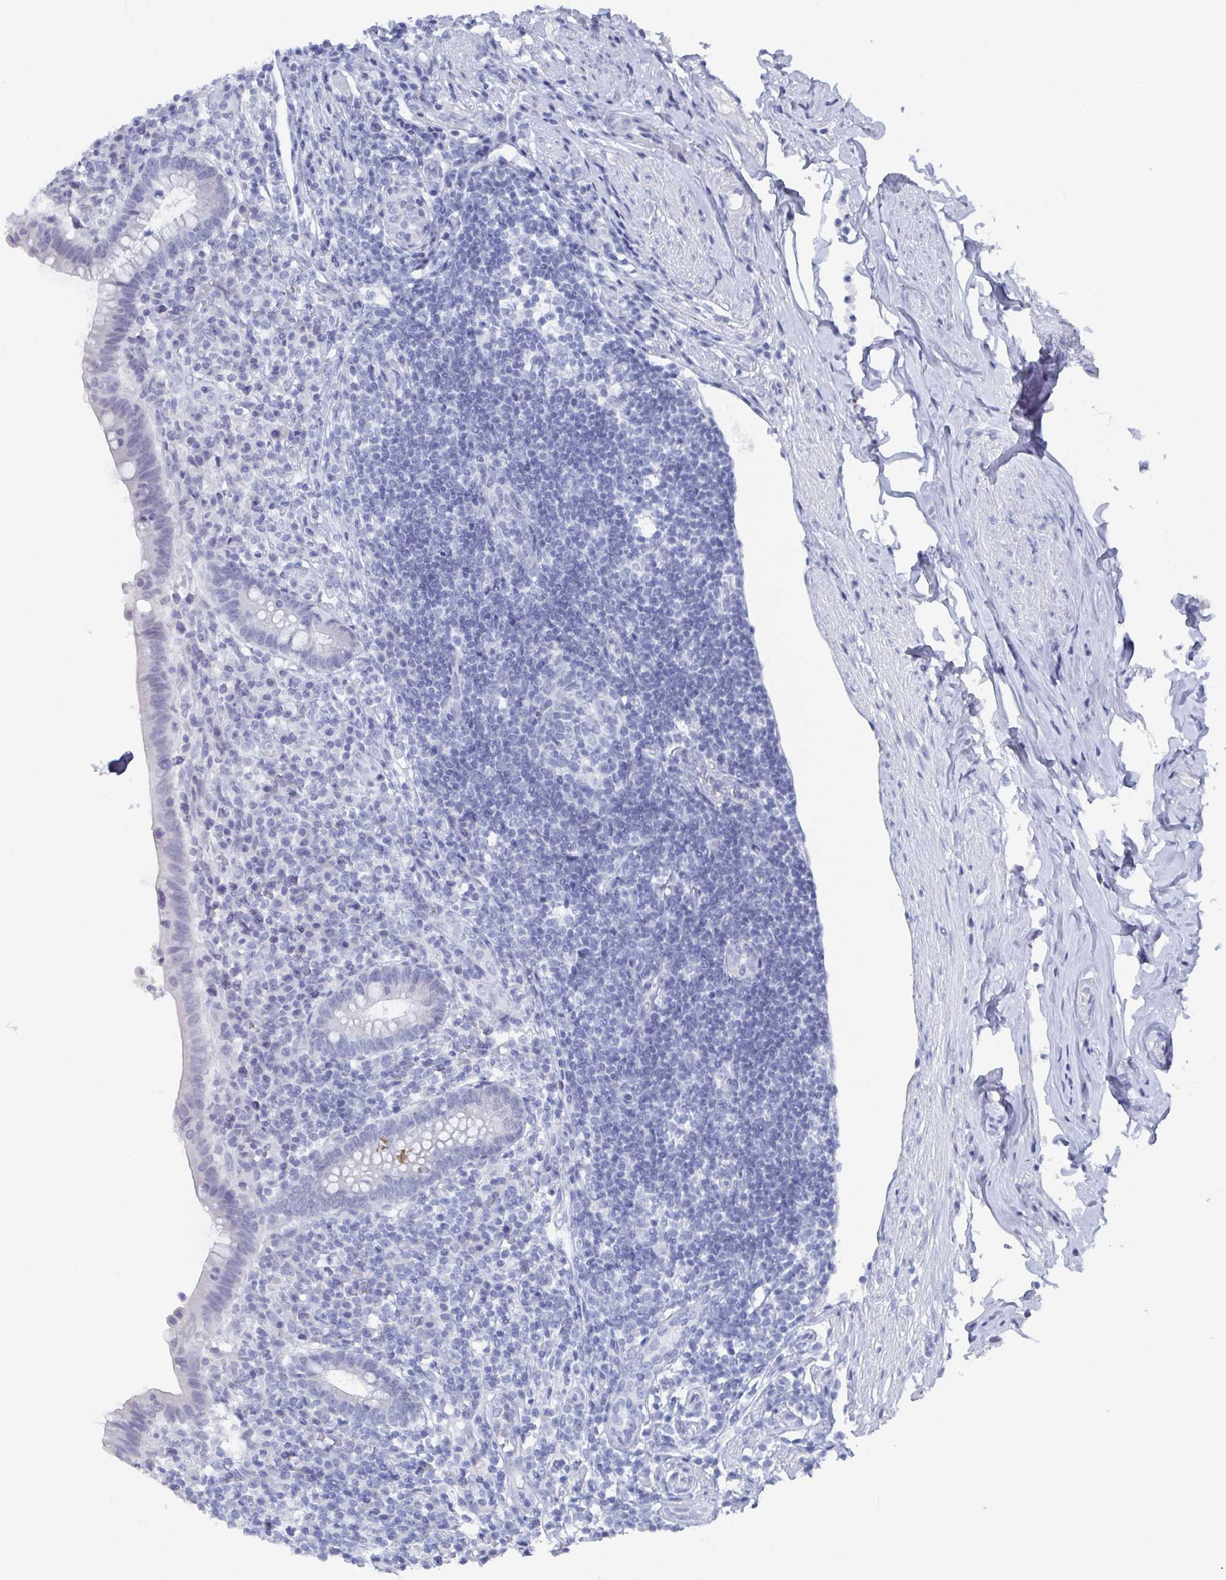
{"staining": {"intensity": "negative", "quantity": "none", "location": "none"}, "tissue": "appendix", "cell_type": "Glandular cells", "image_type": "normal", "snomed": [{"axis": "morphology", "description": "Normal tissue, NOS"}, {"axis": "topography", "description": "Appendix"}], "caption": "Micrograph shows no protein expression in glandular cells of normal appendix. (DAB (3,3'-diaminobenzidine) immunohistochemistry with hematoxylin counter stain).", "gene": "CAMKV", "patient": {"sex": "female", "age": 56}}